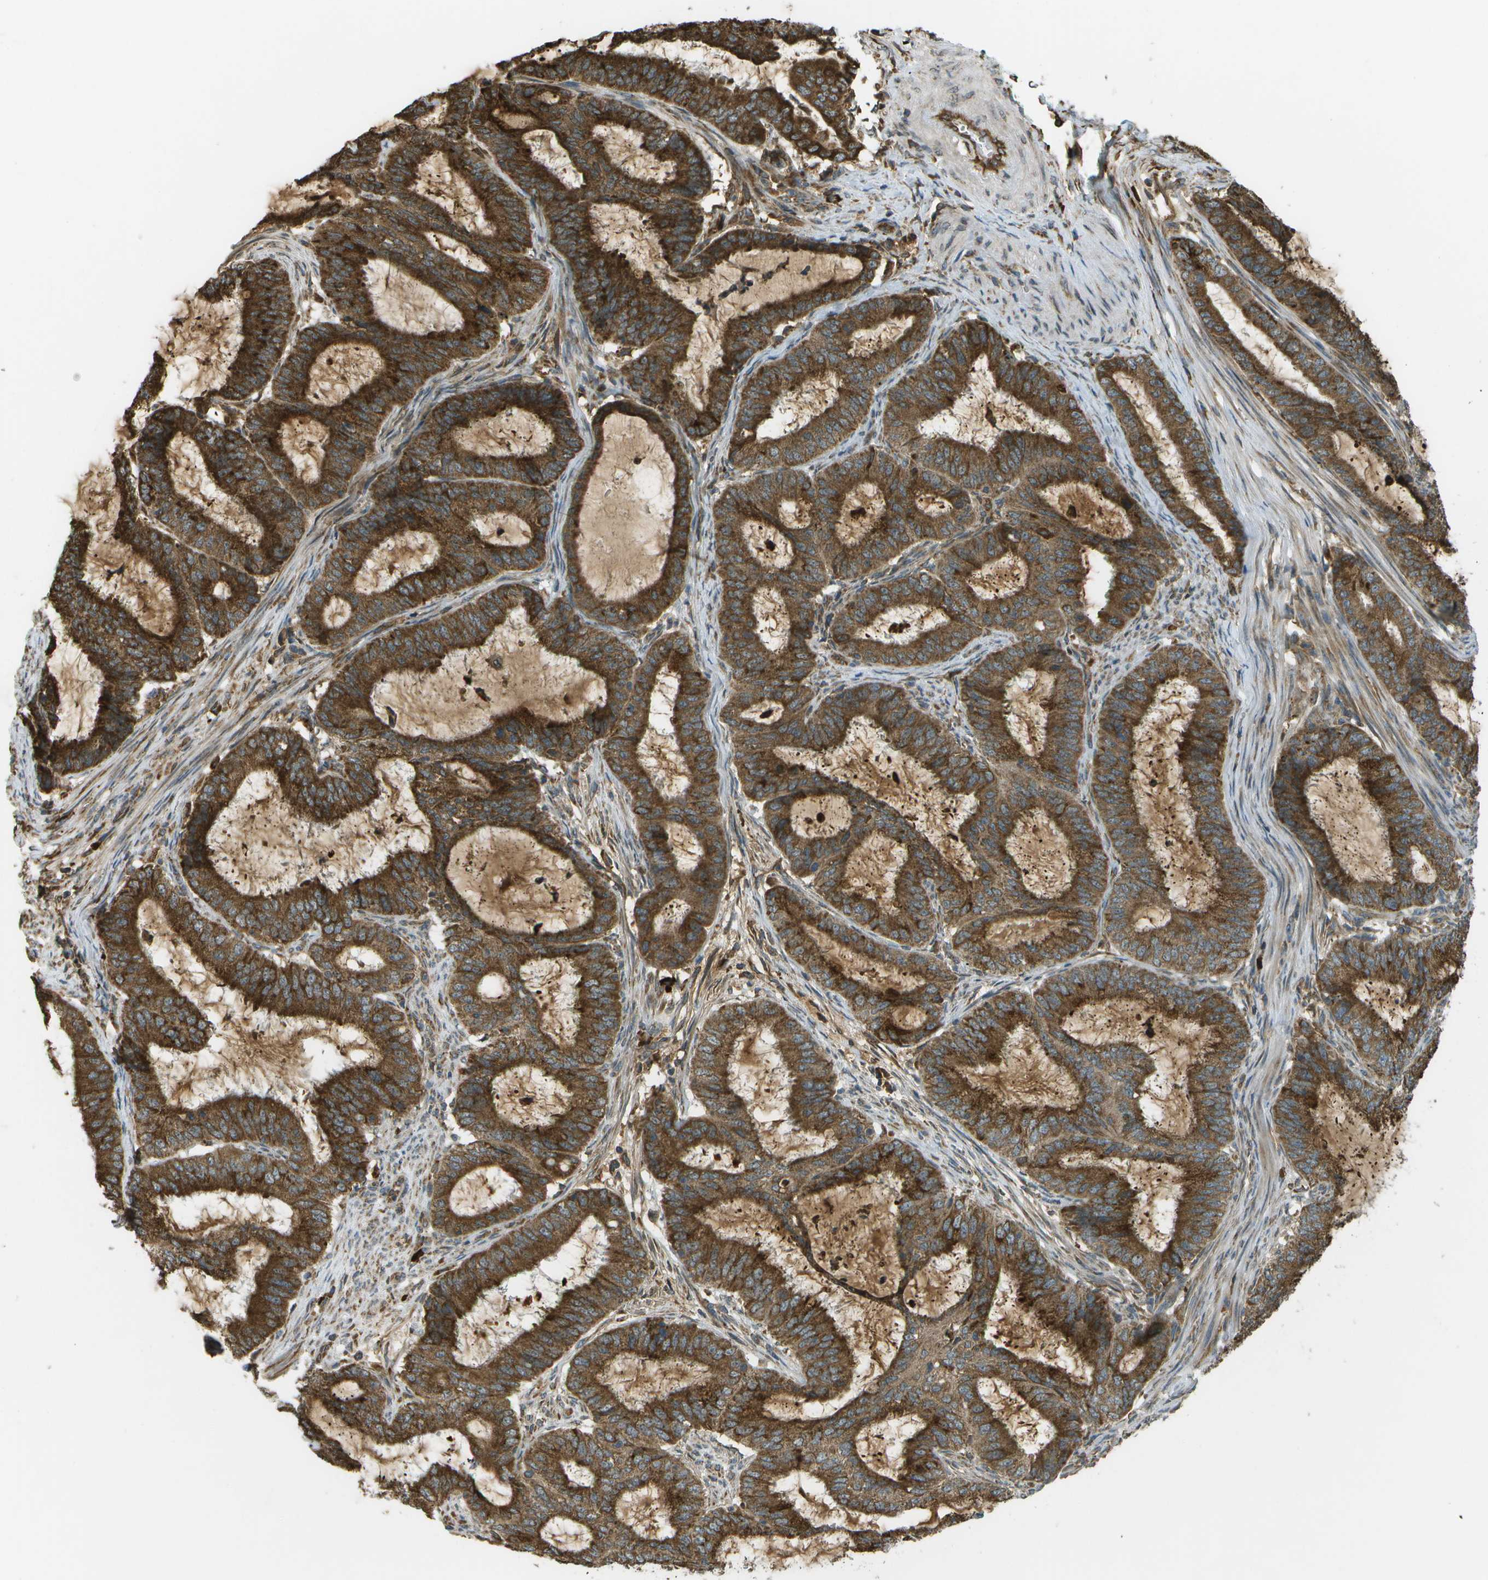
{"staining": {"intensity": "strong", "quantity": ">75%", "location": "cytoplasmic/membranous"}, "tissue": "endometrial cancer", "cell_type": "Tumor cells", "image_type": "cancer", "snomed": [{"axis": "morphology", "description": "Adenocarcinoma, NOS"}, {"axis": "topography", "description": "Endometrium"}], "caption": "Adenocarcinoma (endometrial) stained with DAB (3,3'-diaminobenzidine) immunohistochemistry shows high levels of strong cytoplasmic/membranous positivity in about >75% of tumor cells.", "gene": "USP30", "patient": {"sex": "female", "age": 70}}